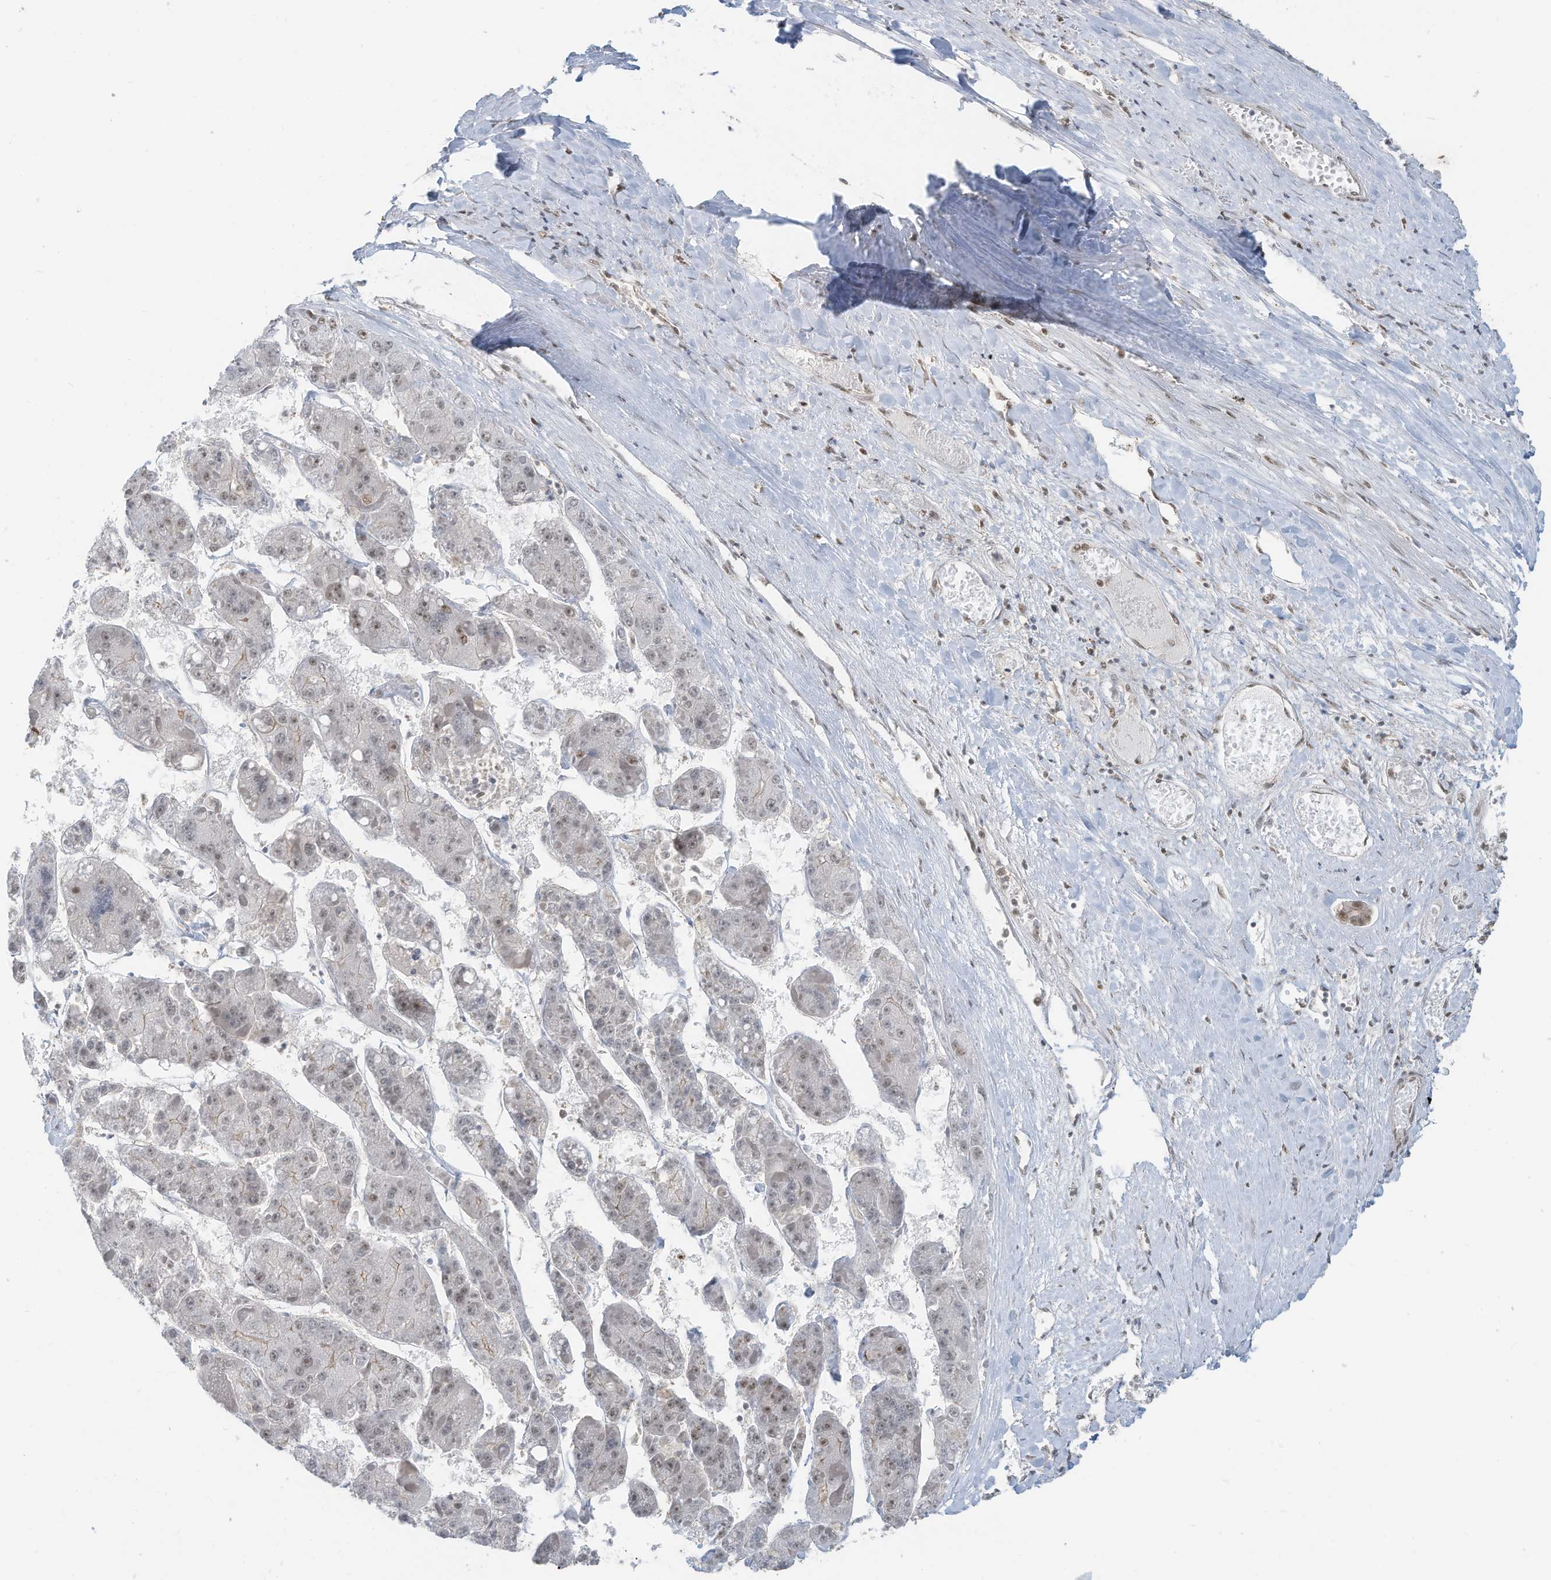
{"staining": {"intensity": "moderate", "quantity": "<25%", "location": "nuclear"}, "tissue": "liver cancer", "cell_type": "Tumor cells", "image_type": "cancer", "snomed": [{"axis": "morphology", "description": "Carcinoma, Hepatocellular, NOS"}, {"axis": "topography", "description": "Liver"}], "caption": "Brown immunohistochemical staining in liver hepatocellular carcinoma displays moderate nuclear expression in approximately <25% of tumor cells.", "gene": "DBR1", "patient": {"sex": "female", "age": 73}}